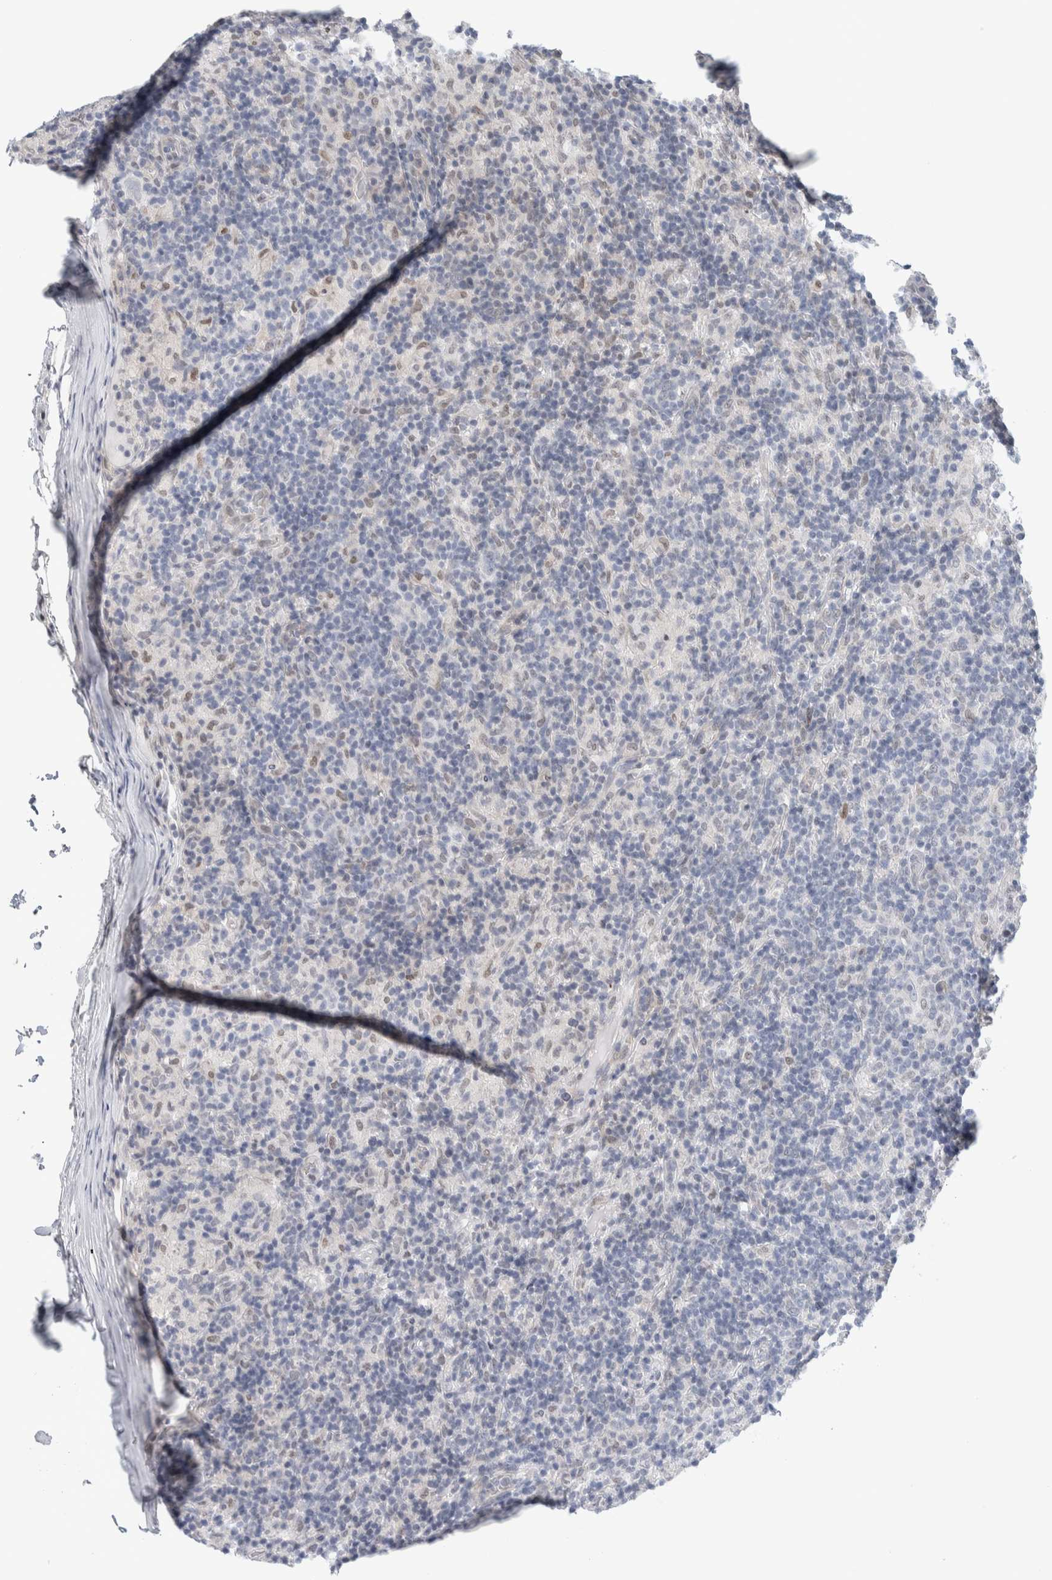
{"staining": {"intensity": "negative", "quantity": "none", "location": "none"}, "tissue": "lymphoma", "cell_type": "Tumor cells", "image_type": "cancer", "snomed": [{"axis": "morphology", "description": "Hodgkin's disease, NOS"}, {"axis": "topography", "description": "Lymph node"}], "caption": "An IHC histopathology image of lymphoma is shown. There is no staining in tumor cells of lymphoma.", "gene": "NEUROD1", "patient": {"sex": "male", "age": 70}}